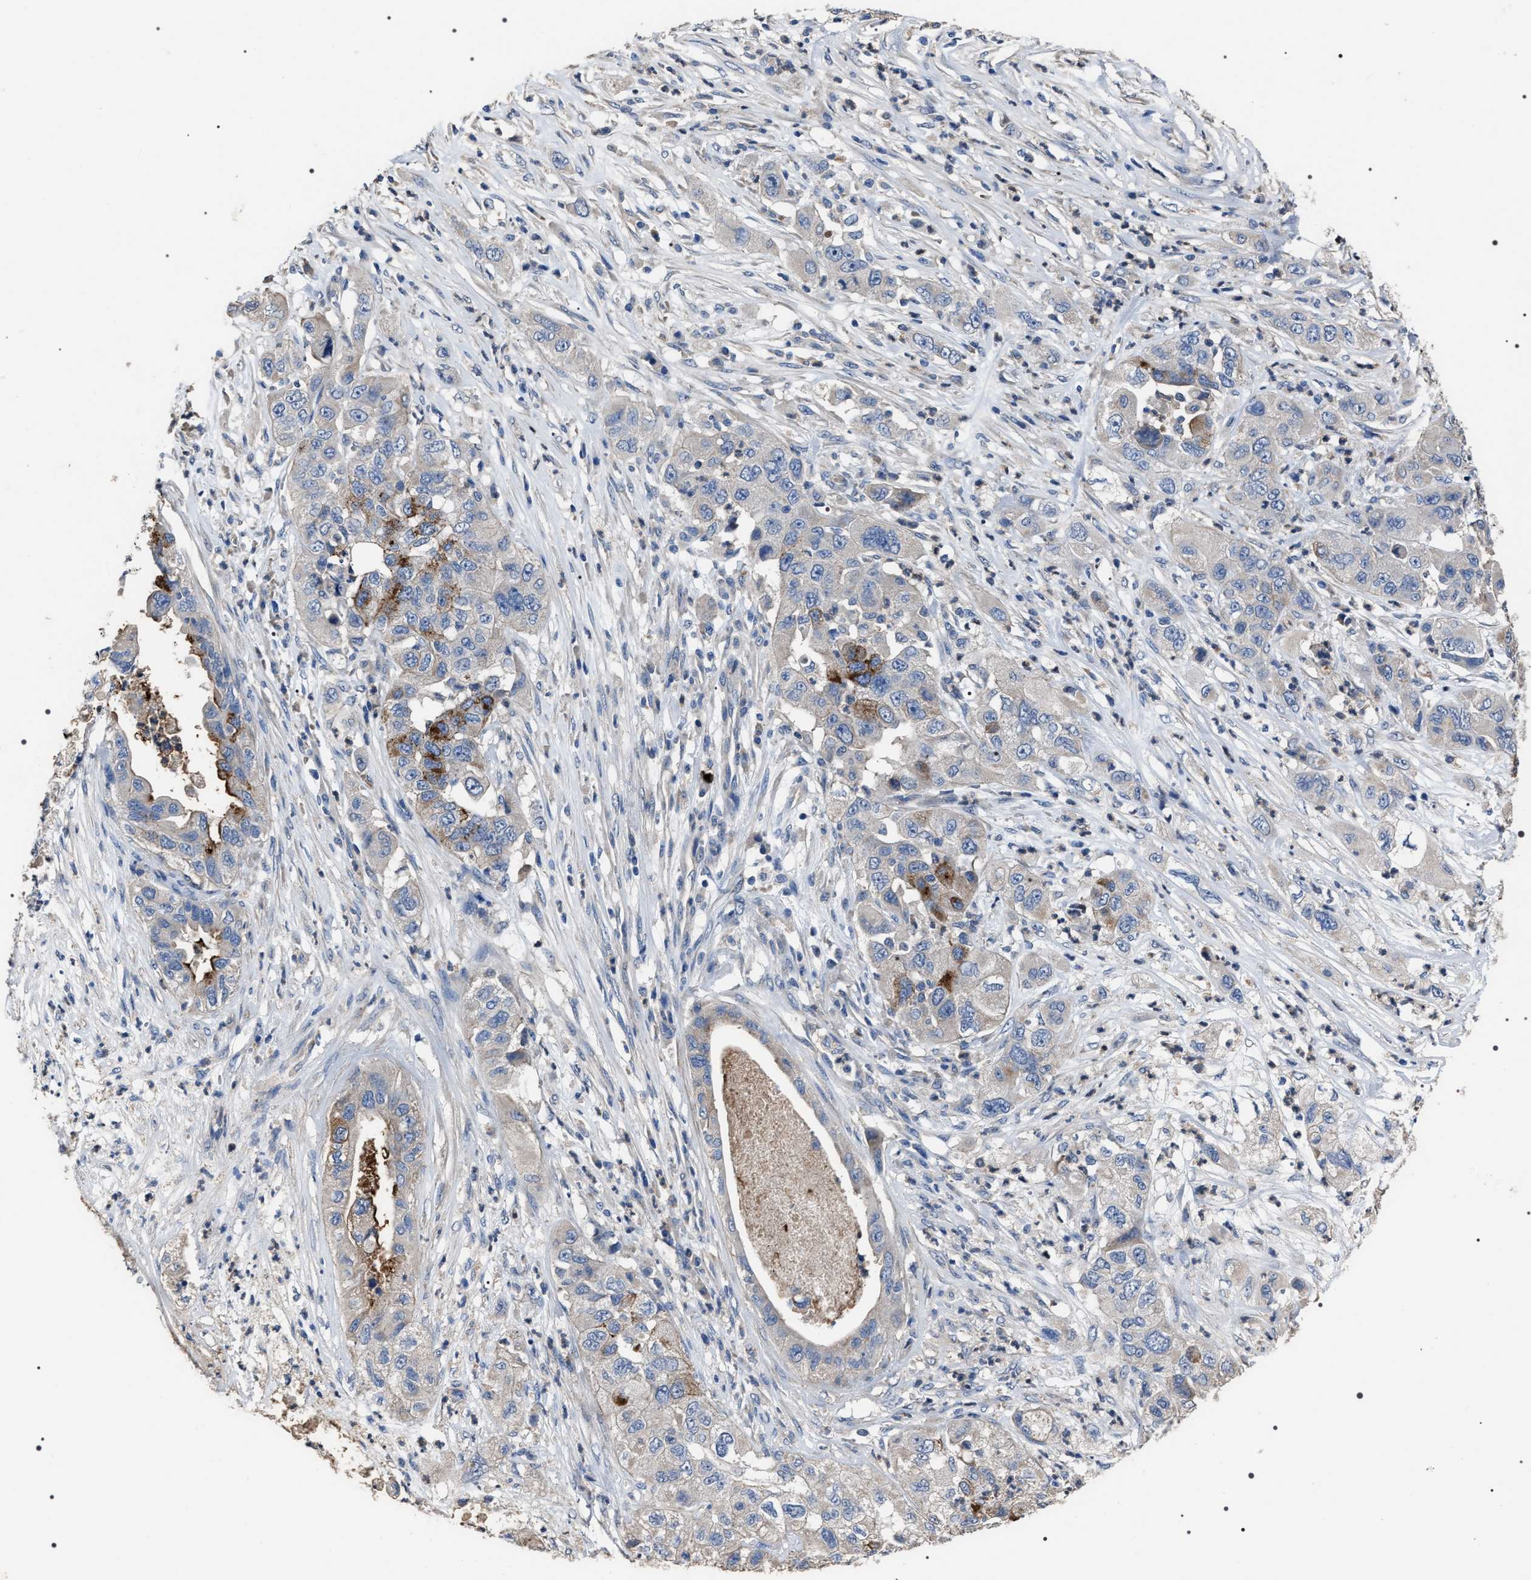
{"staining": {"intensity": "moderate", "quantity": "<25%", "location": "cytoplasmic/membranous"}, "tissue": "pancreatic cancer", "cell_type": "Tumor cells", "image_type": "cancer", "snomed": [{"axis": "morphology", "description": "Adenocarcinoma, NOS"}, {"axis": "topography", "description": "Pancreas"}], "caption": "Immunohistochemical staining of human pancreatic cancer shows low levels of moderate cytoplasmic/membranous positivity in about <25% of tumor cells. Using DAB (3,3'-diaminobenzidine) (brown) and hematoxylin (blue) stains, captured at high magnification using brightfield microscopy.", "gene": "TRIM54", "patient": {"sex": "female", "age": 78}}